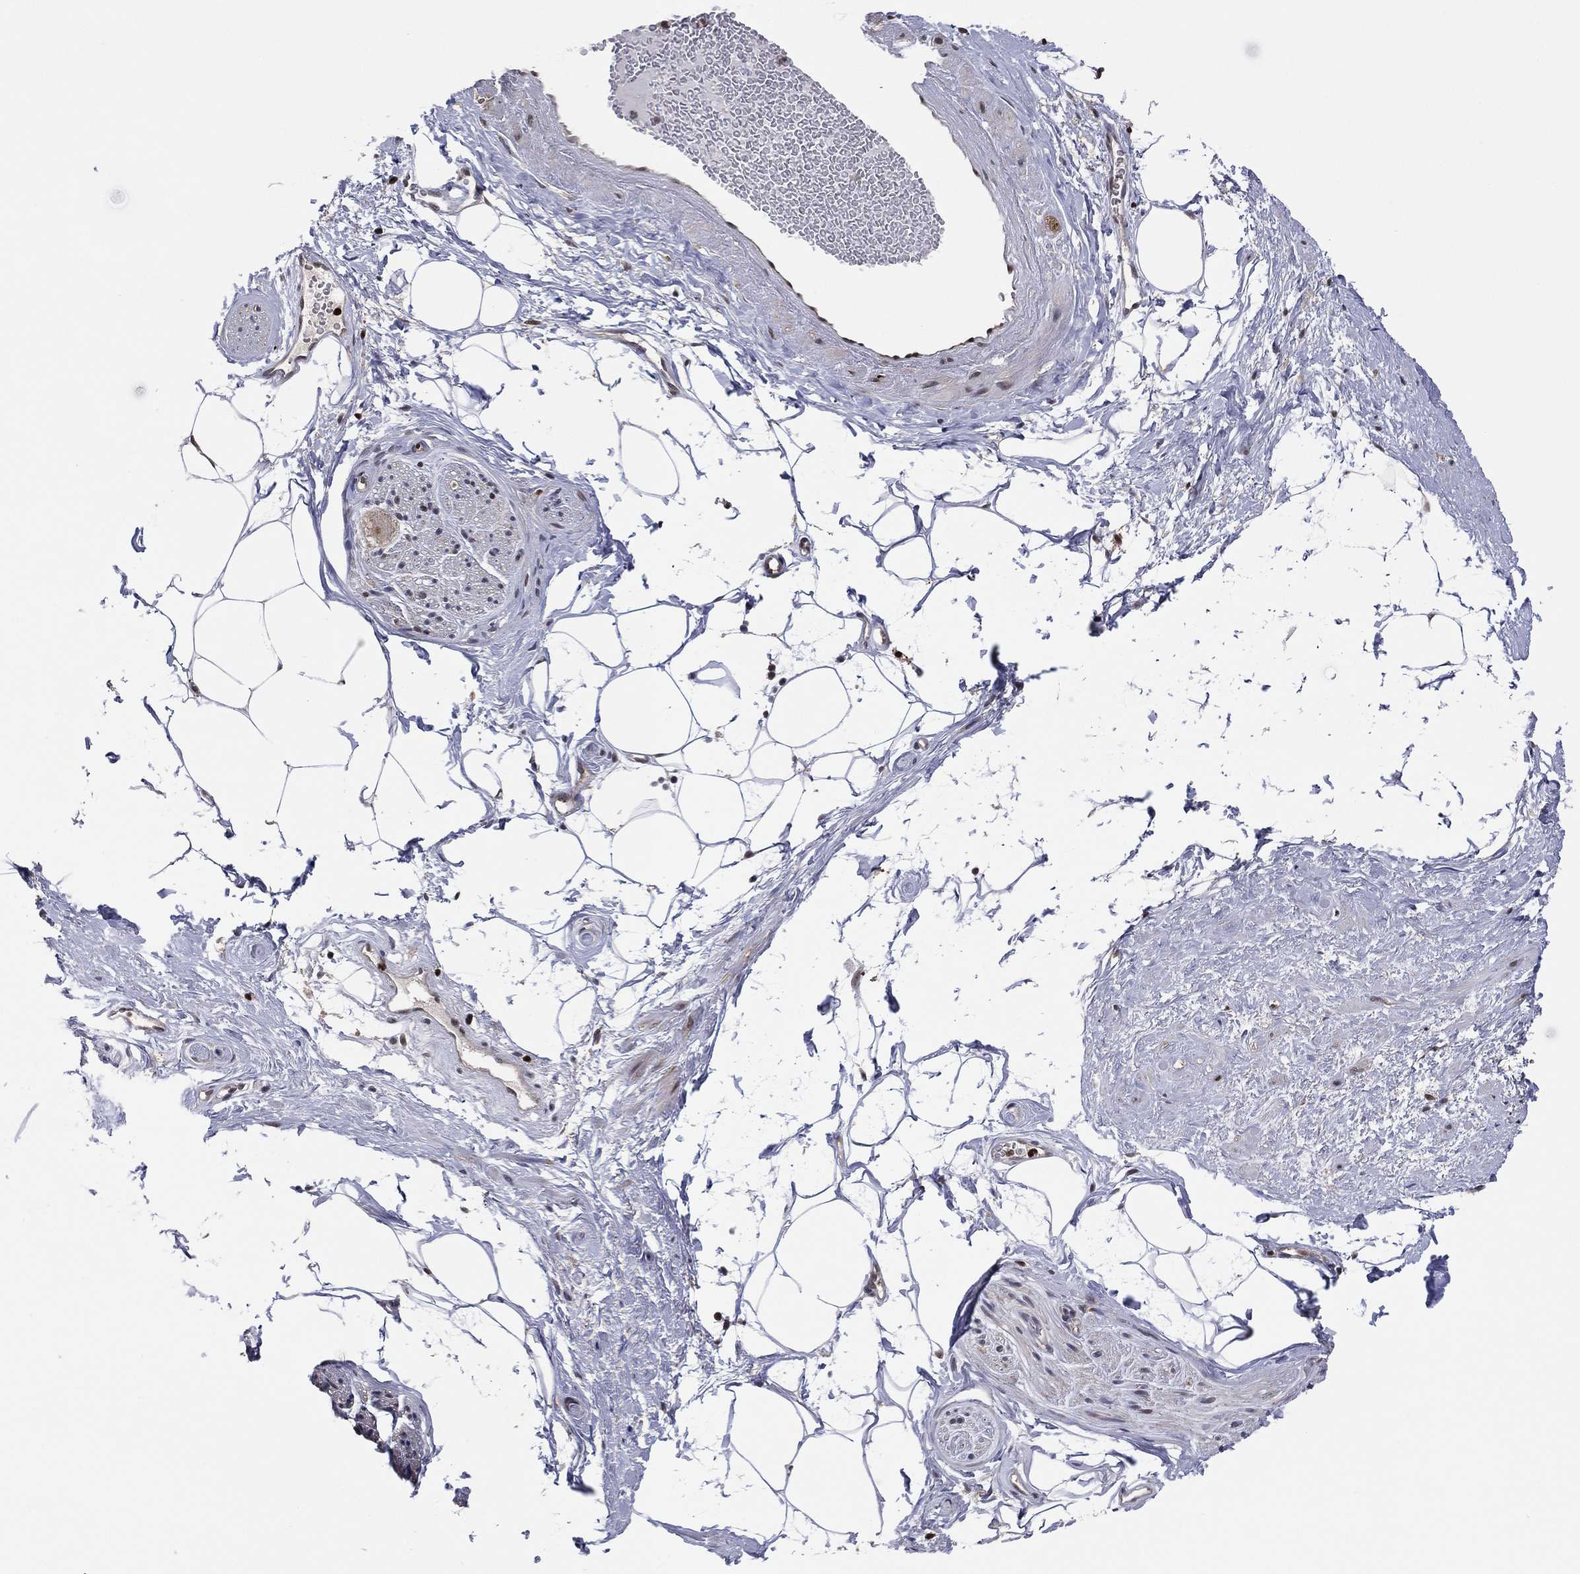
{"staining": {"intensity": "negative", "quantity": "none", "location": "none"}, "tissue": "adipose tissue", "cell_type": "Adipocytes", "image_type": "normal", "snomed": [{"axis": "morphology", "description": "Normal tissue, NOS"}, {"axis": "topography", "description": "Prostate"}, {"axis": "topography", "description": "Peripheral nerve tissue"}], "caption": "Adipose tissue stained for a protein using IHC displays no expression adipocytes.", "gene": "PSMA1", "patient": {"sex": "male", "age": 57}}